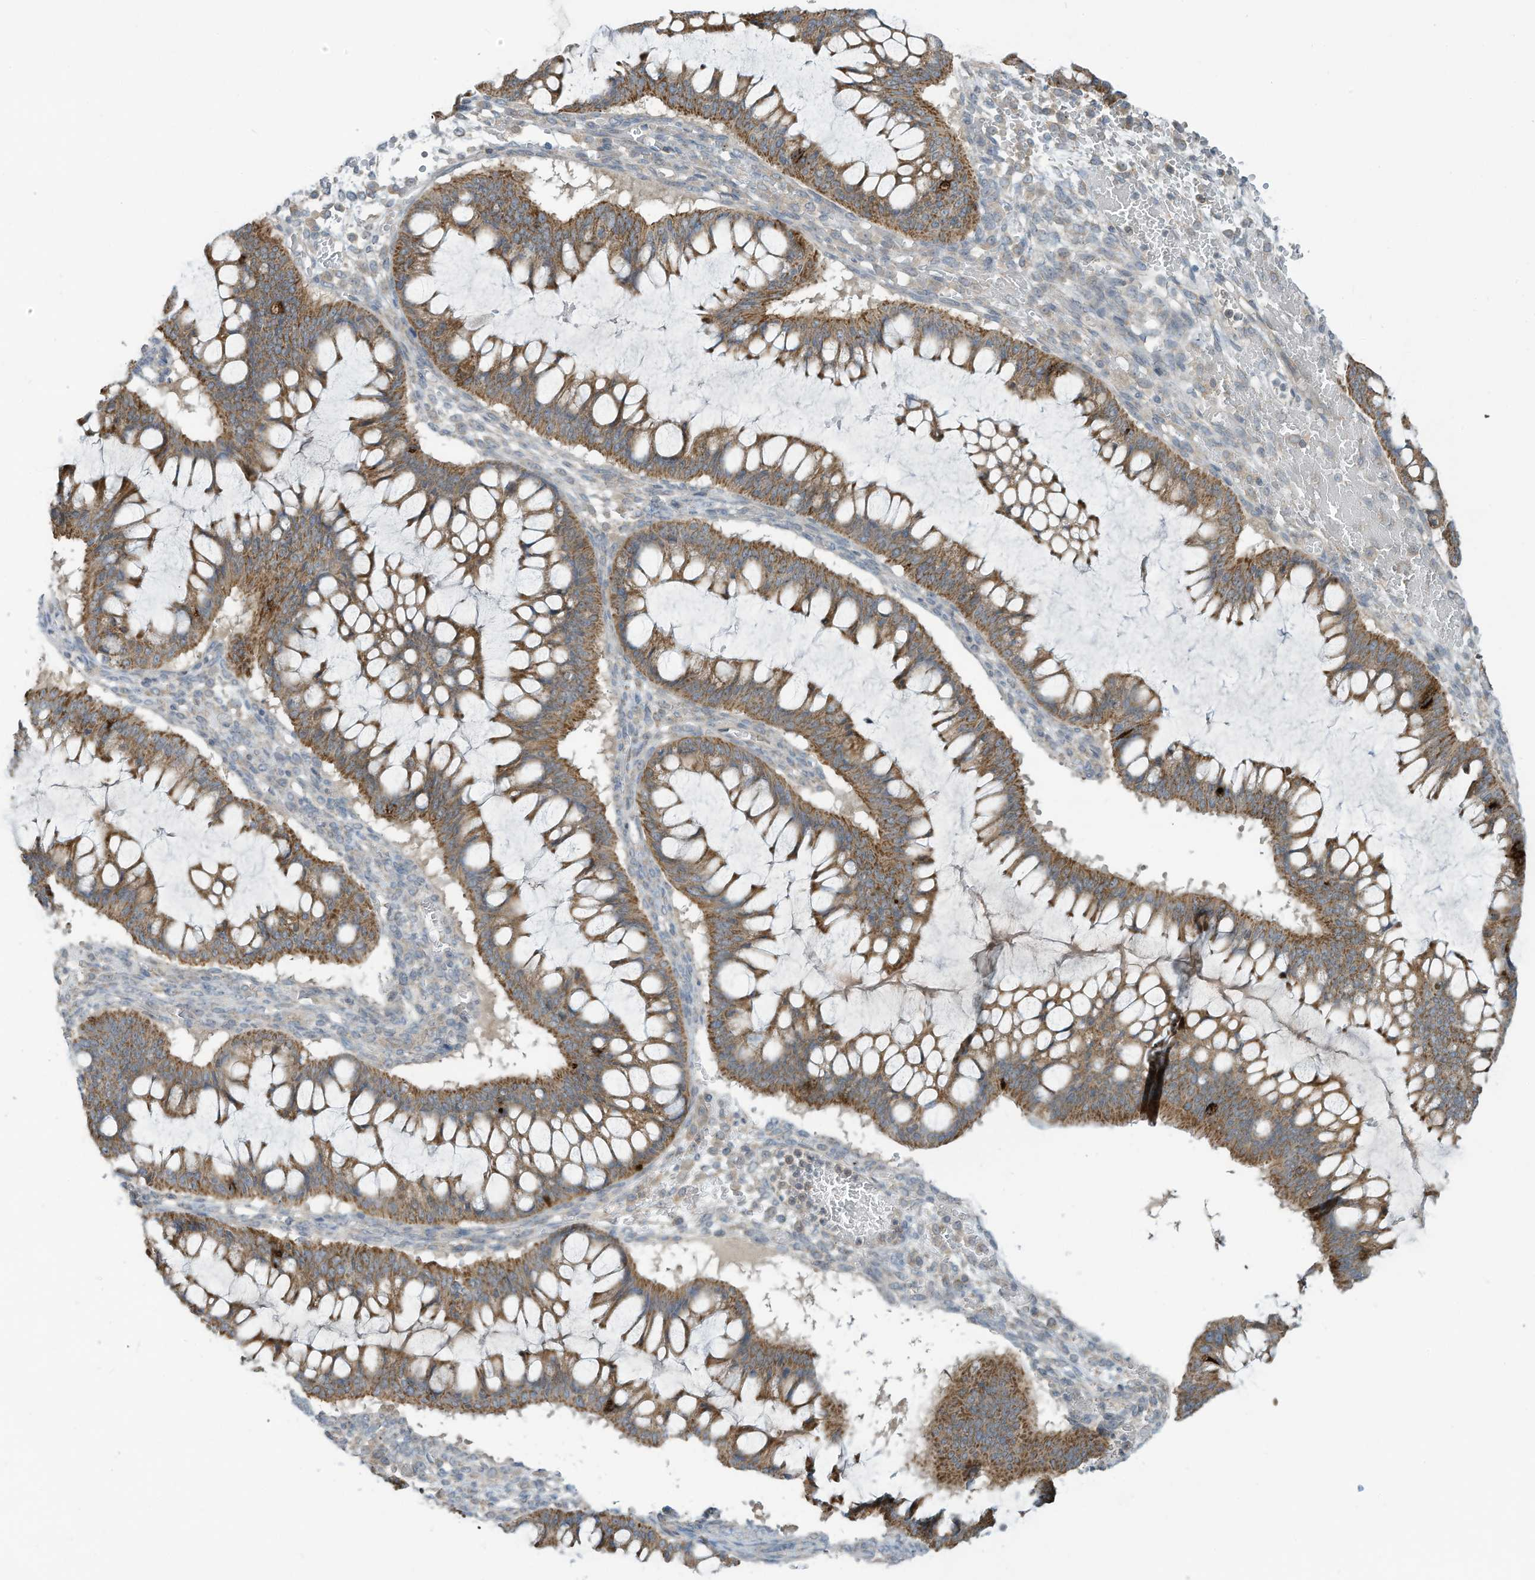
{"staining": {"intensity": "moderate", "quantity": ">75%", "location": "cytoplasmic/membranous"}, "tissue": "ovarian cancer", "cell_type": "Tumor cells", "image_type": "cancer", "snomed": [{"axis": "morphology", "description": "Cystadenocarcinoma, mucinous, NOS"}, {"axis": "topography", "description": "Ovary"}], "caption": "Tumor cells demonstrate medium levels of moderate cytoplasmic/membranous positivity in approximately >75% of cells in mucinous cystadenocarcinoma (ovarian). The protein is stained brown, and the nuclei are stained in blue (DAB (3,3'-diaminobenzidine) IHC with brightfield microscopy, high magnification).", "gene": "SCGB1D2", "patient": {"sex": "female", "age": 73}}